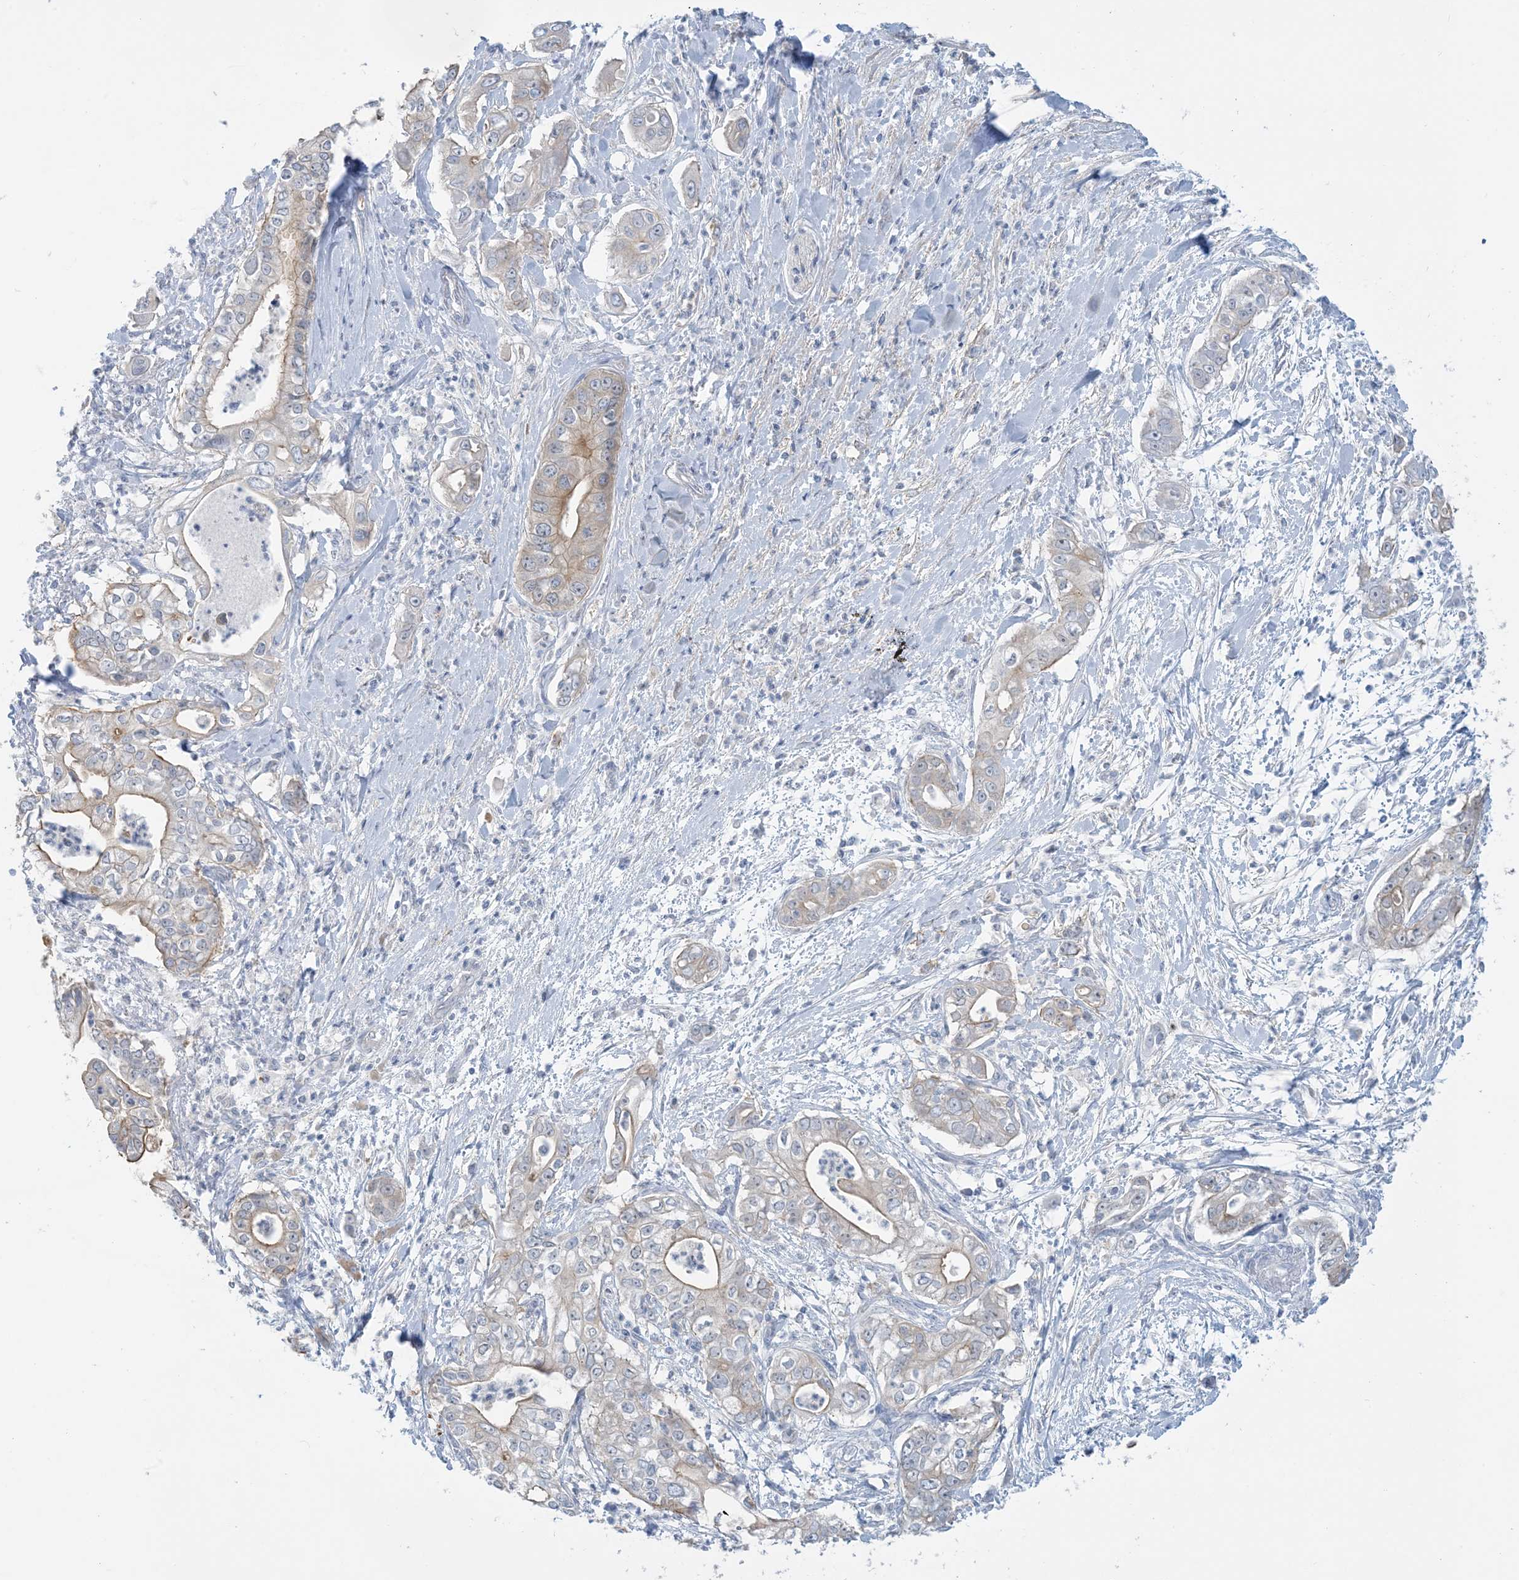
{"staining": {"intensity": "weak", "quantity": "<25%", "location": "cytoplasmic/membranous"}, "tissue": "pancreatic cancer", "cell_type": "Tumor cells", "image_type": "cancer", "snomed": [{"axis": "morphology", "description": "Adenocarcinoma, NOS"}, {"axis": "topography", "description": "Pancreas"}], "caption": "Adenocarcinoma (pancreatic) was stained to show a protein in brown. There is no significant expression in tumor cells.", "gene": "MRPS18A", "patient": {"sex": "female", "age": 78}}